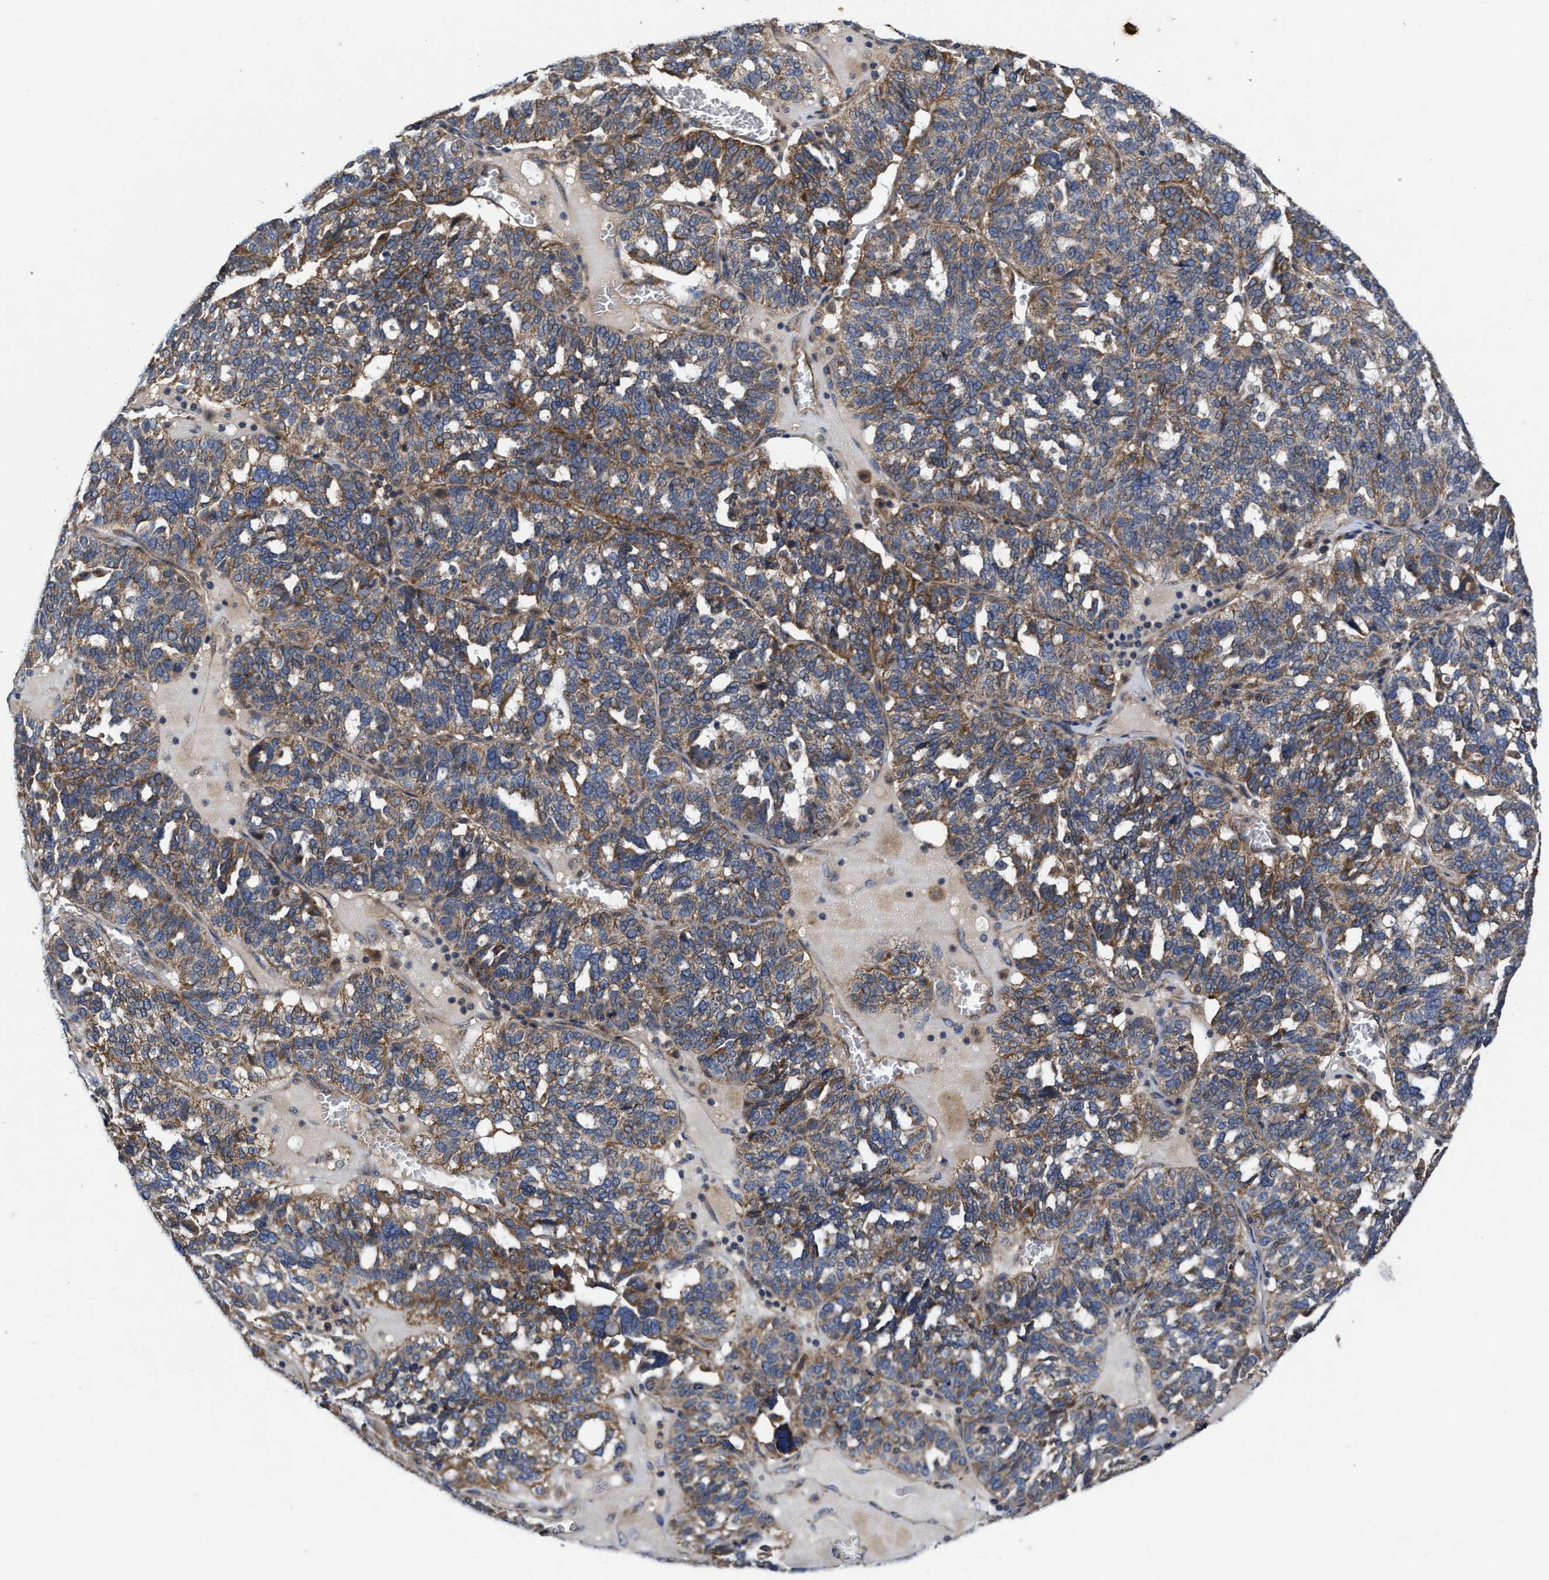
{"staining": {"intensity": "moderate", "quantity": ">75%", "location": "cytoplasmic/membranous"}, "tissue": "ovarian cancer", "cell_type": "Tumor cells", "image_type": "cancer", "snomed": [{"axis": "morphology", "description": "Cystadenocarcinoma, serous, NOS"}, {"axis": "topography", "description": "Ovary"}], "caption": "An IHC micrograph of tumor tissue is shown. Protein staining in brown labels moderate cytoplasmic/membranous positivity in ovarian cancer (serous cystadenocarcinoma) within tumor cells.", "gene": "EFNA4", "patient": {"sex": "female", "age": 59}}